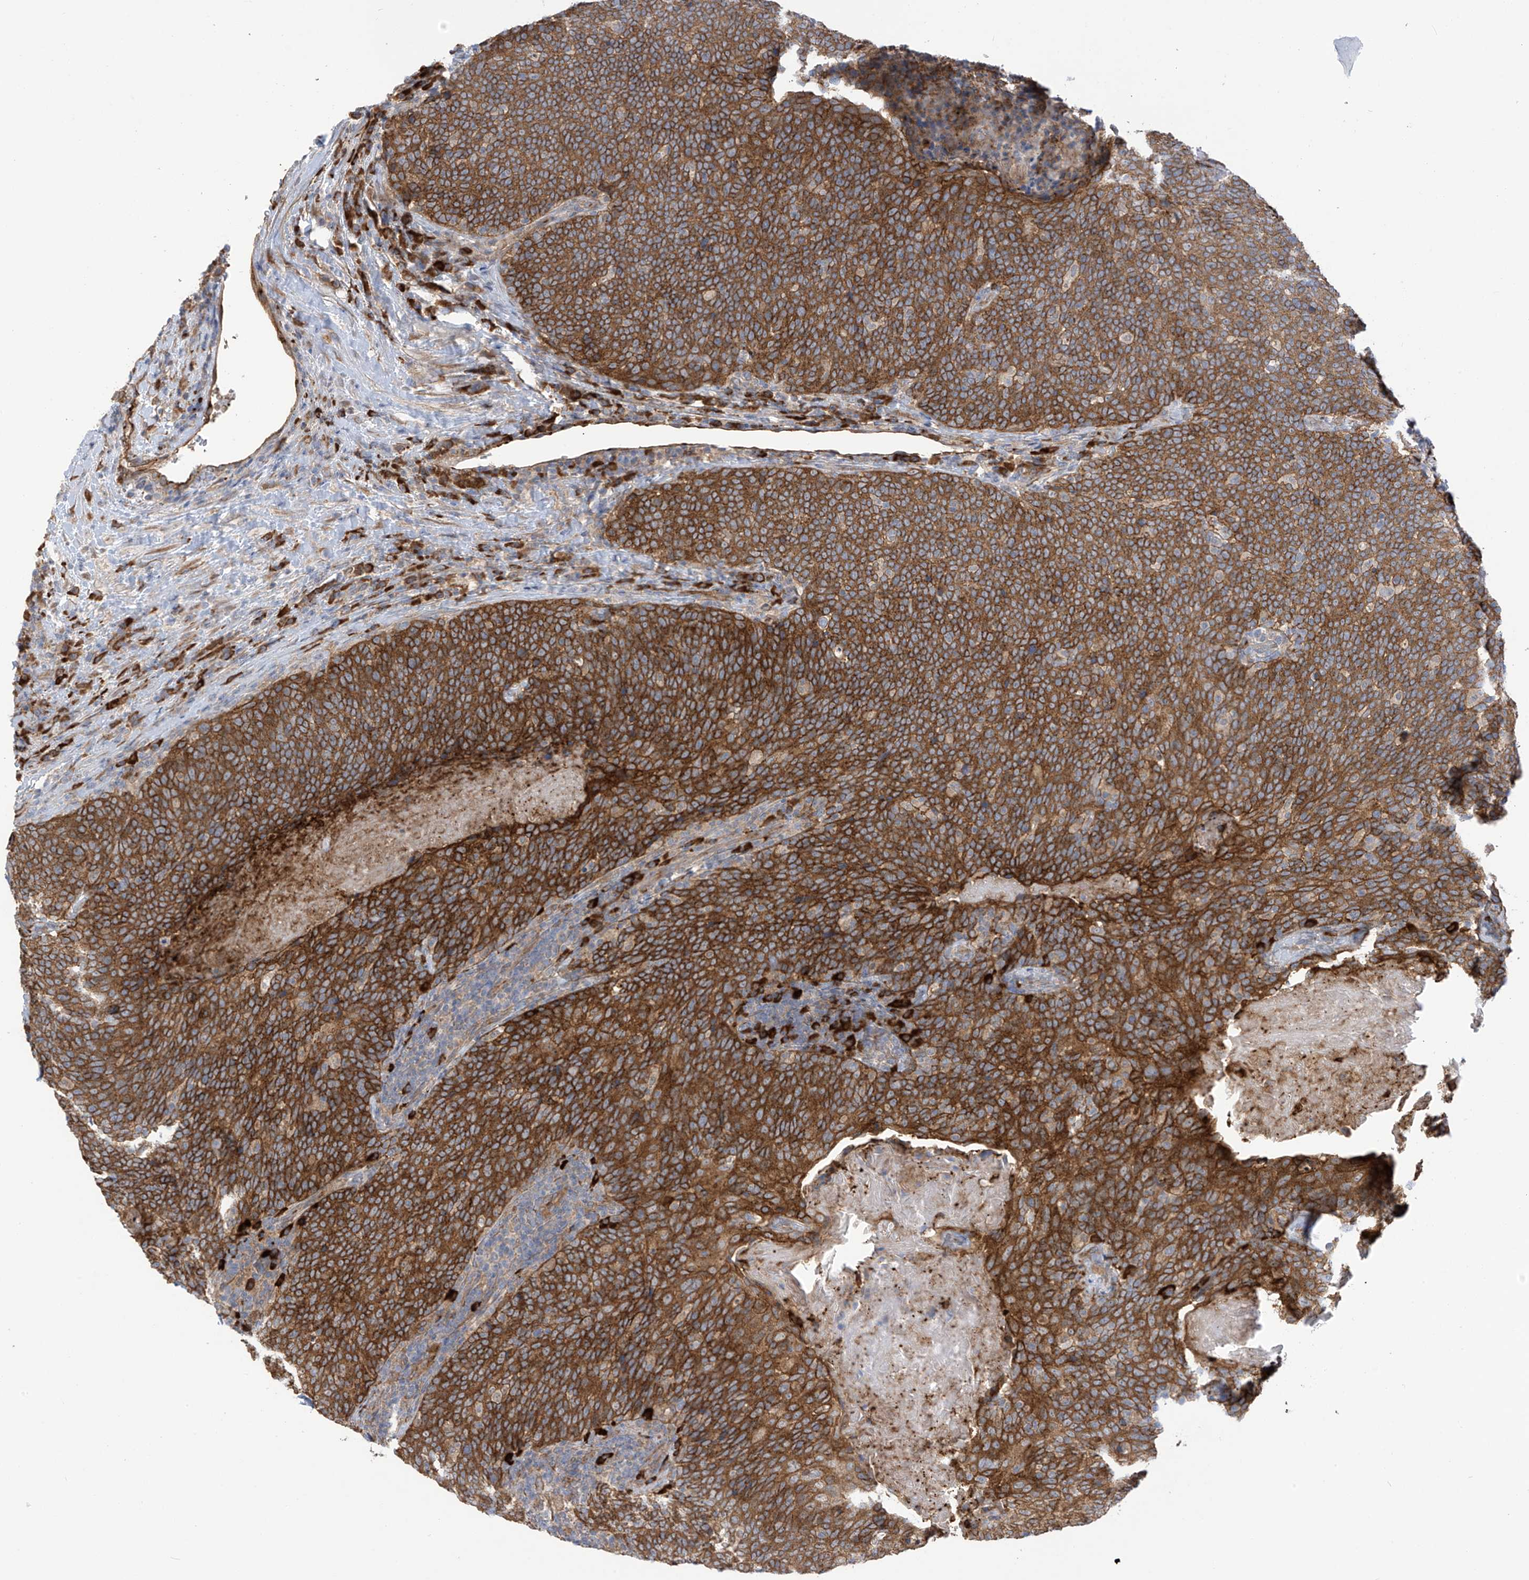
{"staining": {"intensity": "strong", "quantity": ">75%", "location": "cytoplasmic/membranous"}, "tissue": "head and neck cancer", "cell_type": "Tumor cells", "image_type": "cancer", "snomed": [{"axis": "morphology", "description": "Squamous cell carcinoma, NOS"}, {"axis": "morphology", "description": "Squamous cell carcinoma, metastatic, NOS"}, {"axis": "topography", "description": "Lymph node"}, {"axis": "topography", "description": "Head-Neck"}], "caption": "Tumor cells reveal high levels of strong cytoplasmic/membranous positivity in about >75% of cells in human head and neck squamous cell carcinoma.", "gene": "KIAA1522", "patient": {"sex": "male", "age": 62}}